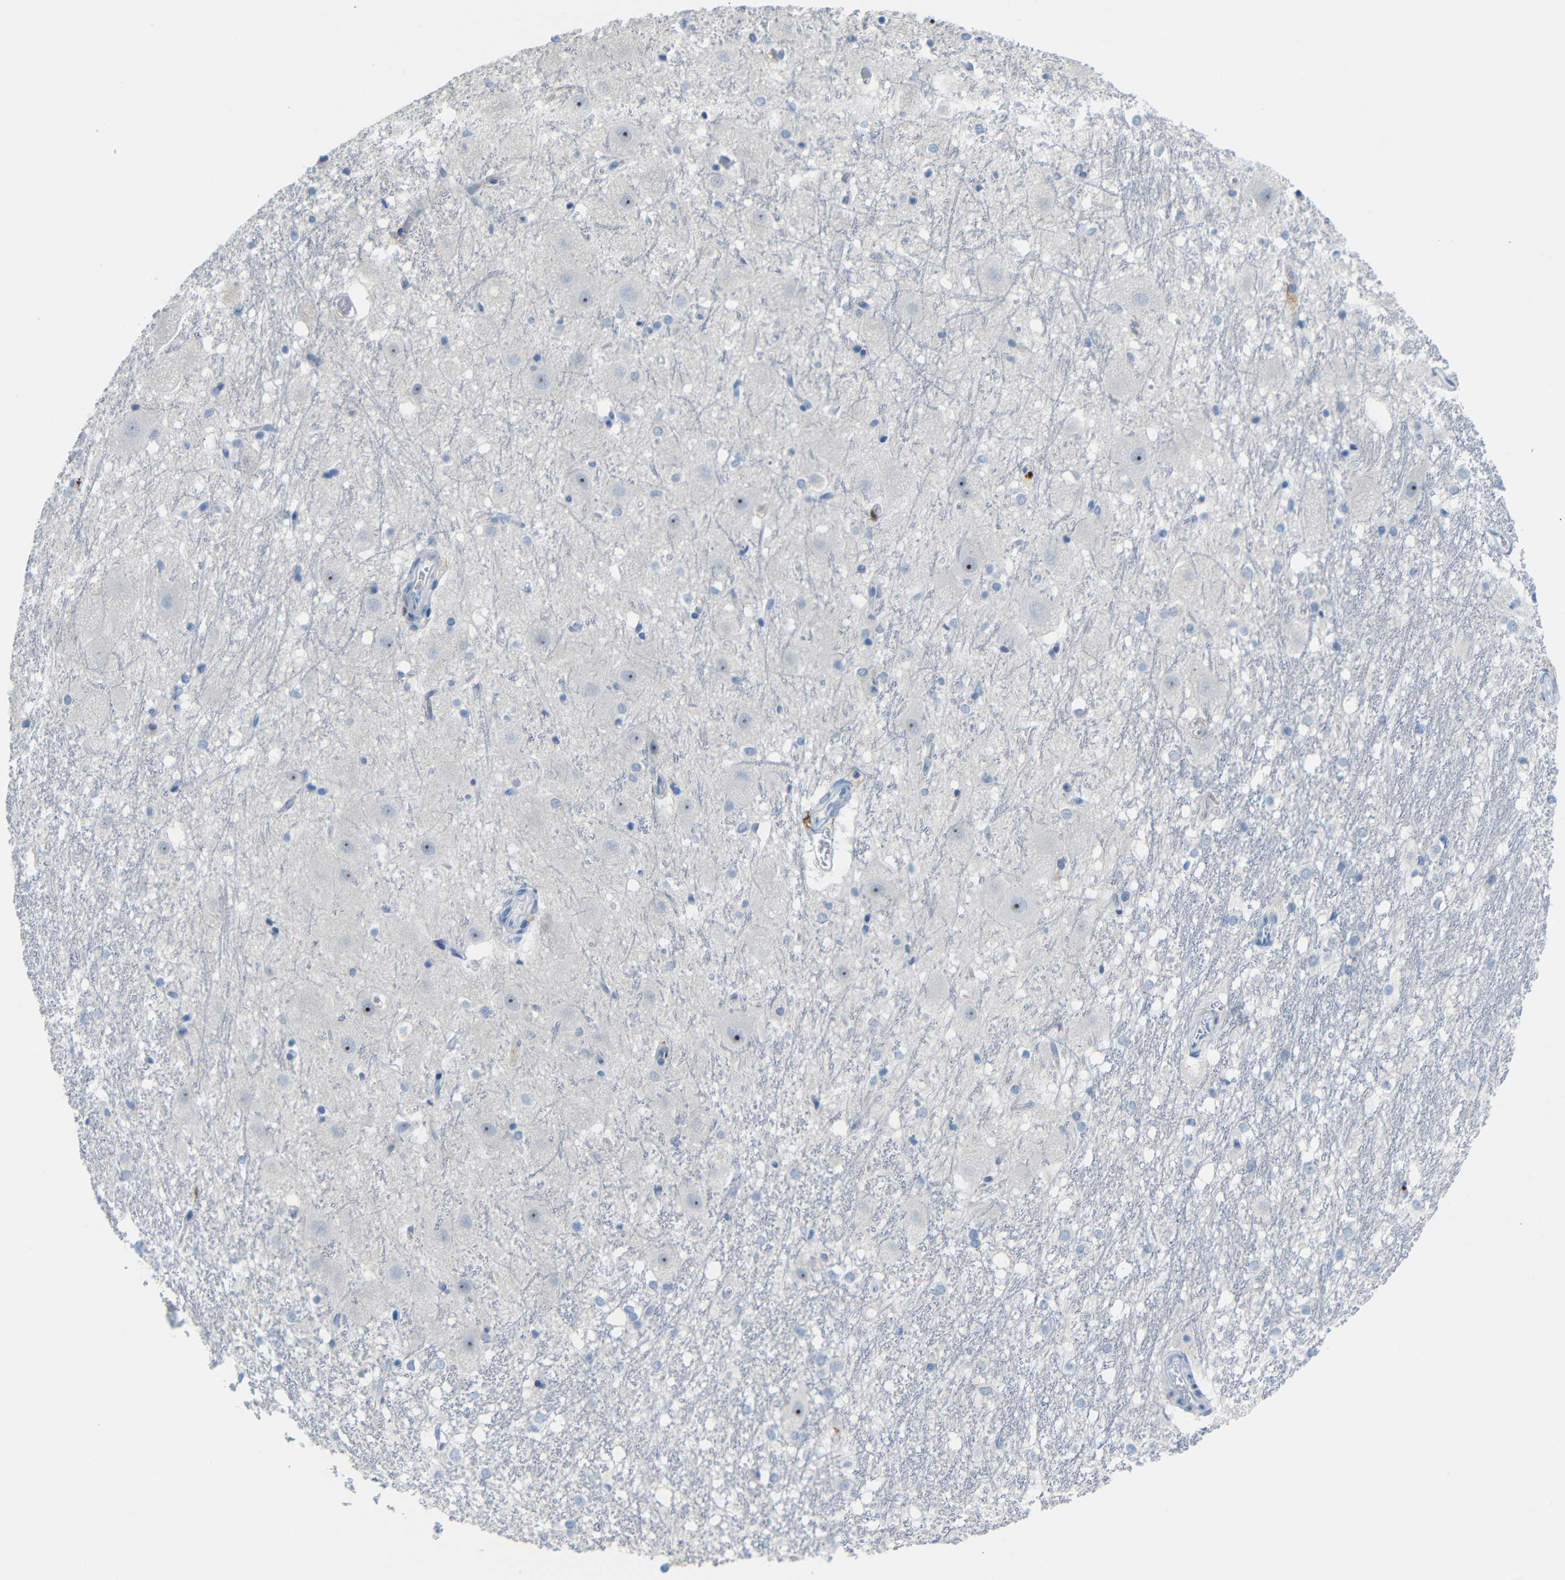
{"staining": {"intensity": "negative", "quantity": "none", "location": "none"}, "tissue": "hippocampus", "cell_type": "Glial cells", "image_type": "normal", "snomed": [{"axis": "morphology", "description": "Normal tissue, NOS"}, {"axis": "topography", "description": "Hippocampus"}], "caption": "This is a micrograph of IHC staining of normal hippocampus, which shows no staining in glial cells.", "gene": "C1orf210", "patient": {"sex": "female", "age": 19}}